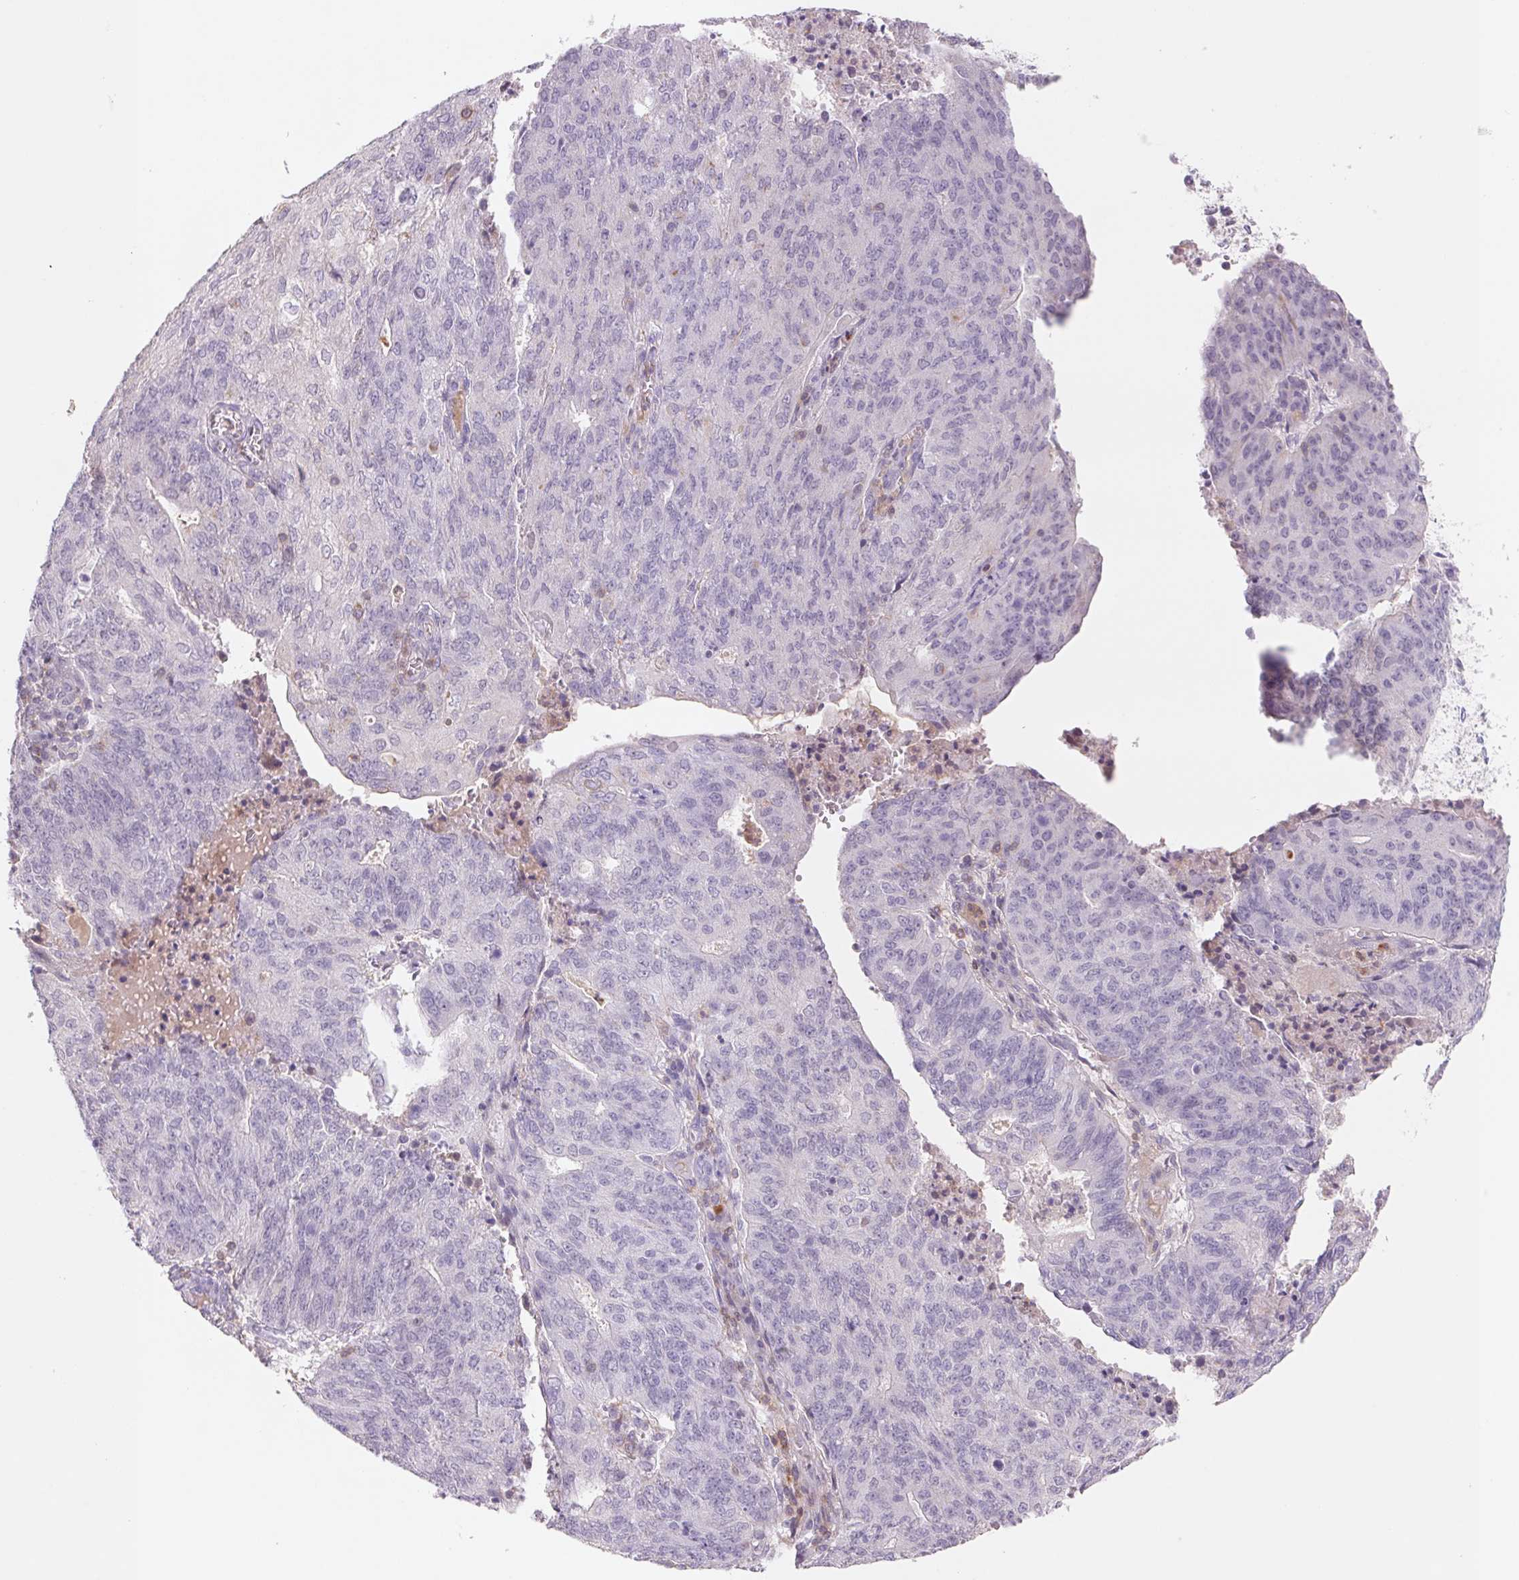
{"staining": {"intensity": "negative", "quantity": "none", "location": "none"}, "tissue": "endometrial cancer", "cell_type": "Tumor cells", "image_type": "cancer", "snomed": [{"axis": "morphology", "description": "Adenocarcinoma, NOS"}, {"axis": "topography", "description": "Endometrium"}], "caption": "Immunohistochemistry of human adenocarcinoma (endometrial) reveals no expression in tumor cells.", "gene": "KIF26A", "patient": {"sex": "female", "age": 82}}